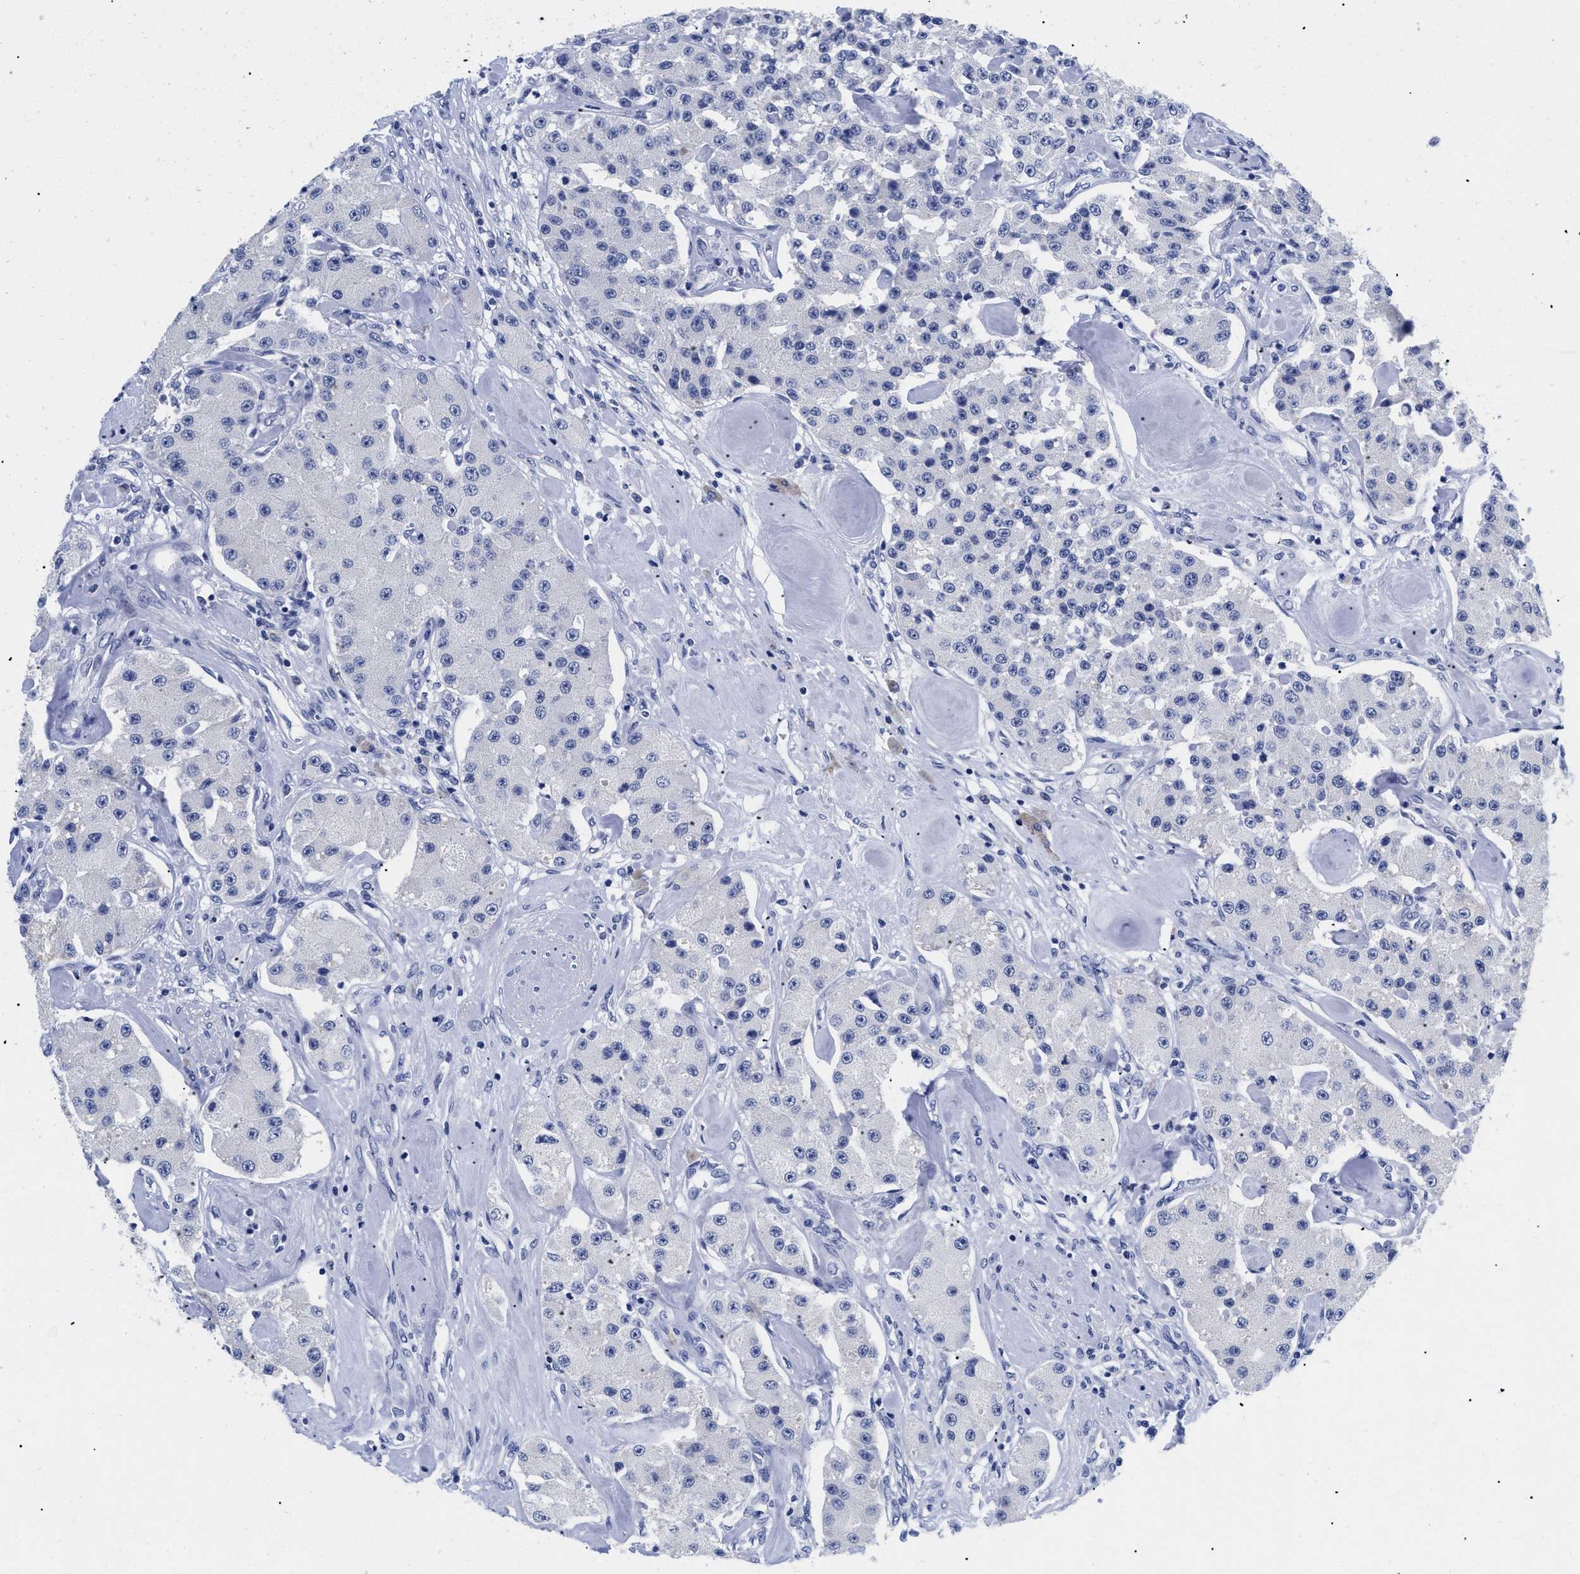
{"staining": {"intensity": "negative", "quantity": "none", "location": "none"}, "tissue": "carcinoid", "cell_type": "Tumor cells", "image_type": "cancer", "snomed": [{"axis": "morphology", "description": "Carcinoid, malignant, NOS"}, {"axis": "topography", "description": "Pancreas"}], "caption": "Tumor cells are negative for brown protein staining in carcinoid.", "gene": "TREML1", "patient": {"sex": "male", "age": 41}}